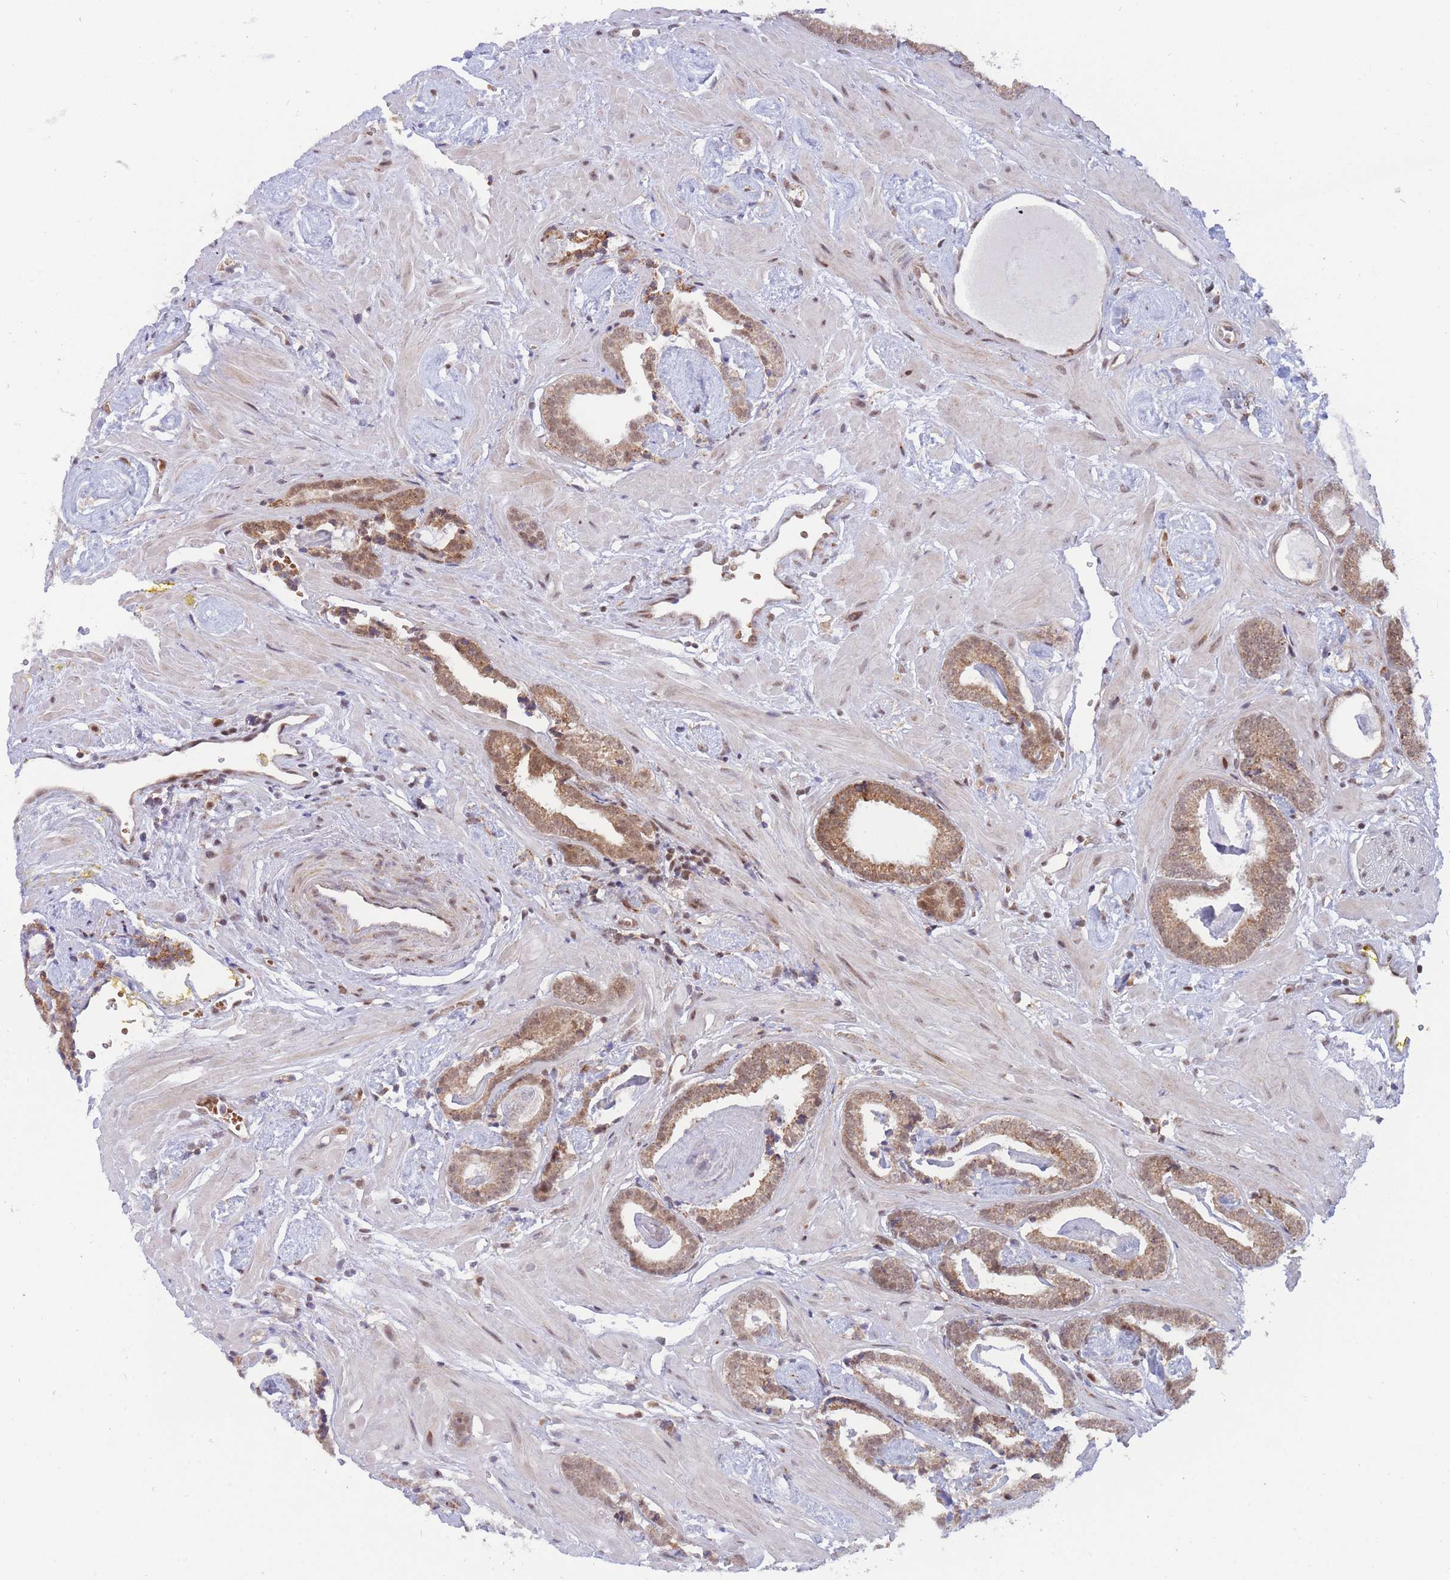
{"staining": {"intensity": "moderate", "quantity": ">75%", "location": "cytoplasmic/membranous,nuclear"}, "tissue": "prostate cancer", "cell_type": "Tumor cells", "image_type": "cancer", "snomed": [{"axis": "morphology", "description": "Adenocarcinoma, Low grade"}, {"axis": "topography", "description": "Prostate"}], "caption": "A photomicrograph of prostate cancer stained for a protein shows moderate cytoplasmic/membranous and nuclear brown staining in tumor cells.", "gene": "BOD1L1", "patient": {"sex": "male", "age": 60}}